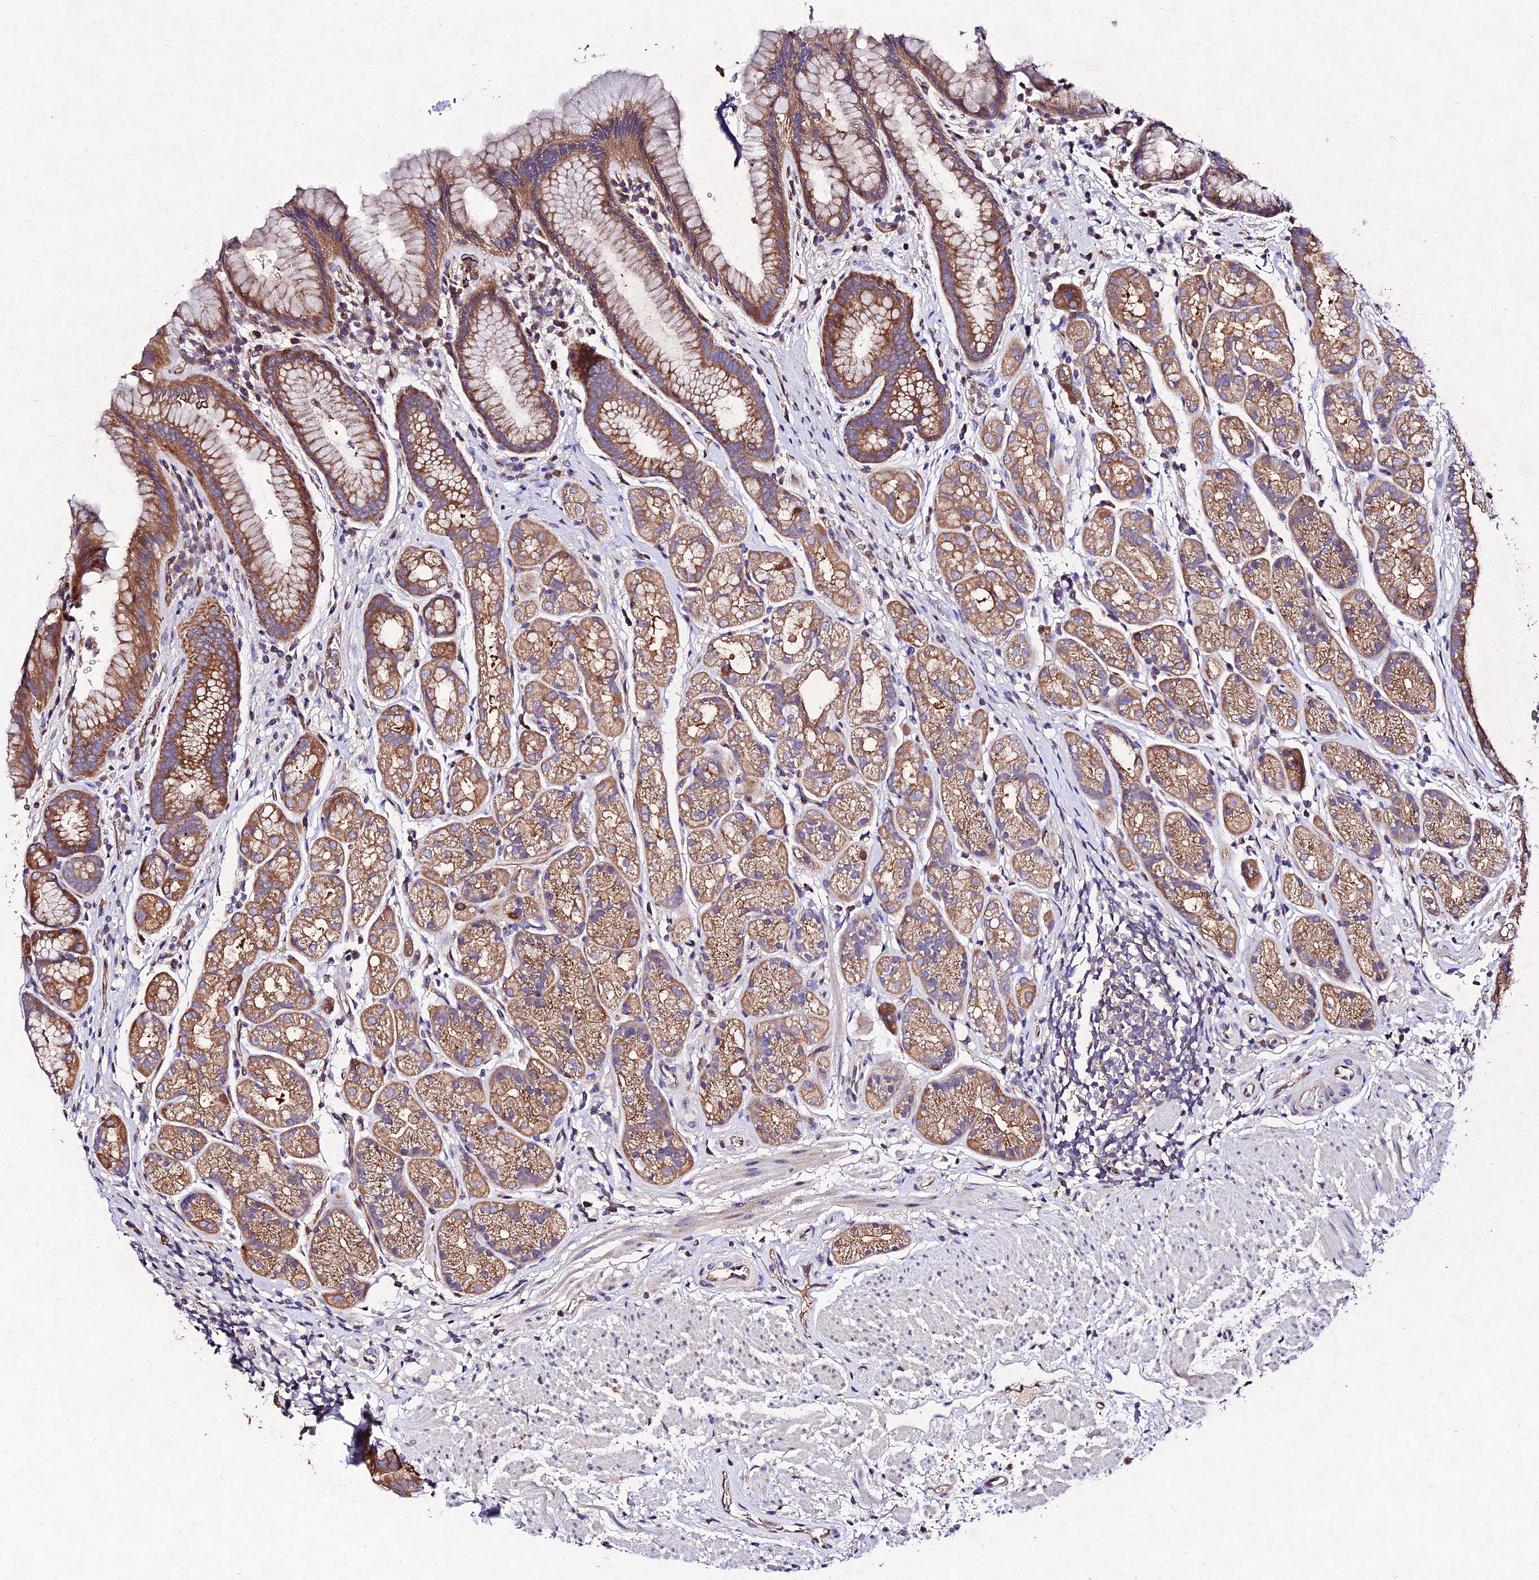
{"staining": {"intensity": "moderate", "quantity": ">75%", "location": "cytoplasmic/membranous"}, "tissue": "stomach", "cell_type": "Glandular cells", "image_type": "normal", "snomed": [{"axis": "morphology", "description": "Normal tissue, NOS"}, {"axis": "topography", "description": "Stomach"}], "caption": "Protein staining of normal stomach displays moderate cytoplasmic/membranous expression in approximately >75% of glandular cells.", "gene": "AP3M1", "patient": {"sex": "male", "age": 63}}